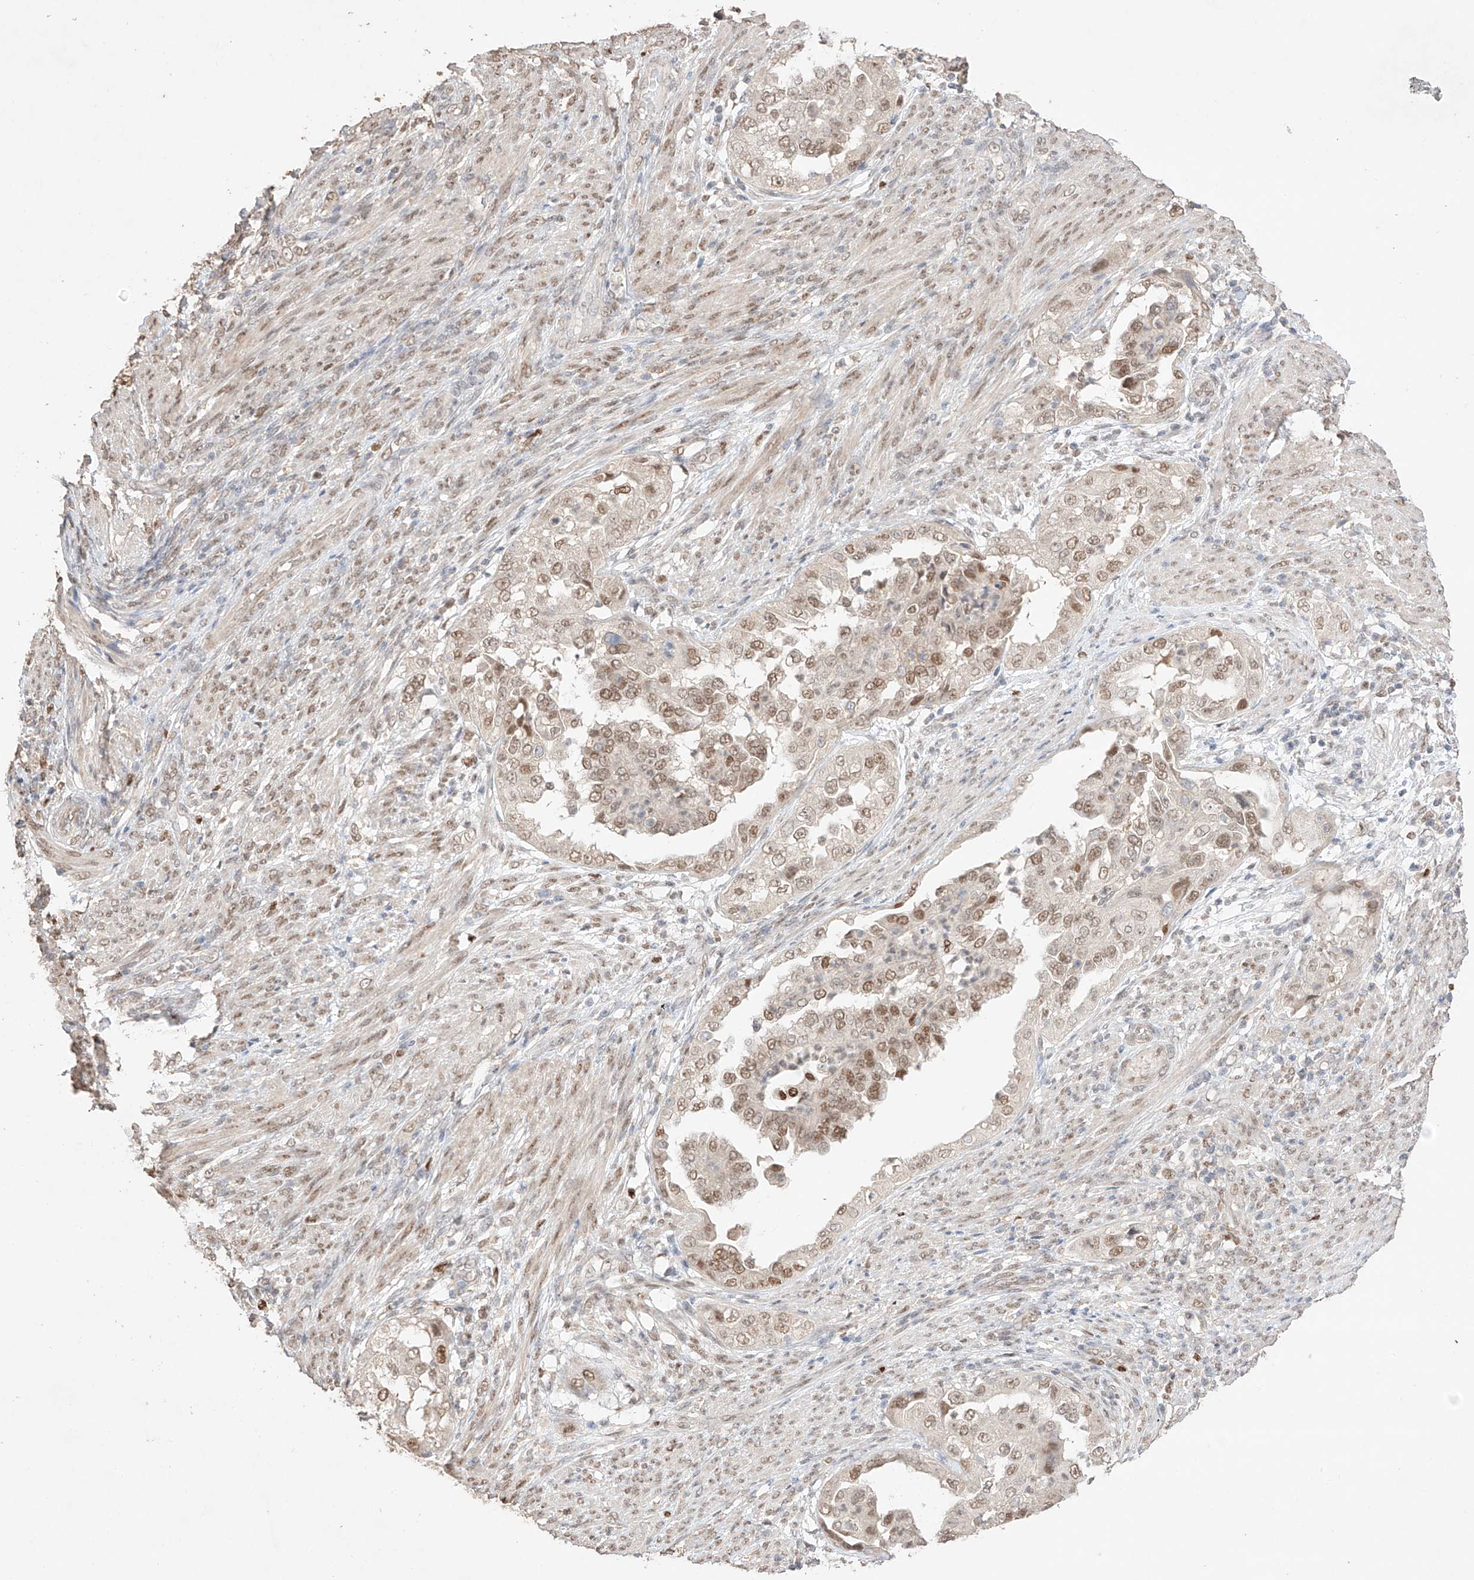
{"staining": {"intensity": "moderate", "quantity": ">75%", "location": "nuclear"}, "tissue": "endometrial cancer", "cell_type": "Tumor cells", "image_type": "cancer", "snomed": [{"axis": "morphology", "description": "Adenocarcinoma, NOS"}, {"axis": "topography", "description": "Endometrium"}], "caption": "Endometrial adenocarcinoma stained with a protein marker demonstrates moderate staining in tumor cells.", "gene": "APIP", "patient": {"sex": "female", "age": 85}}